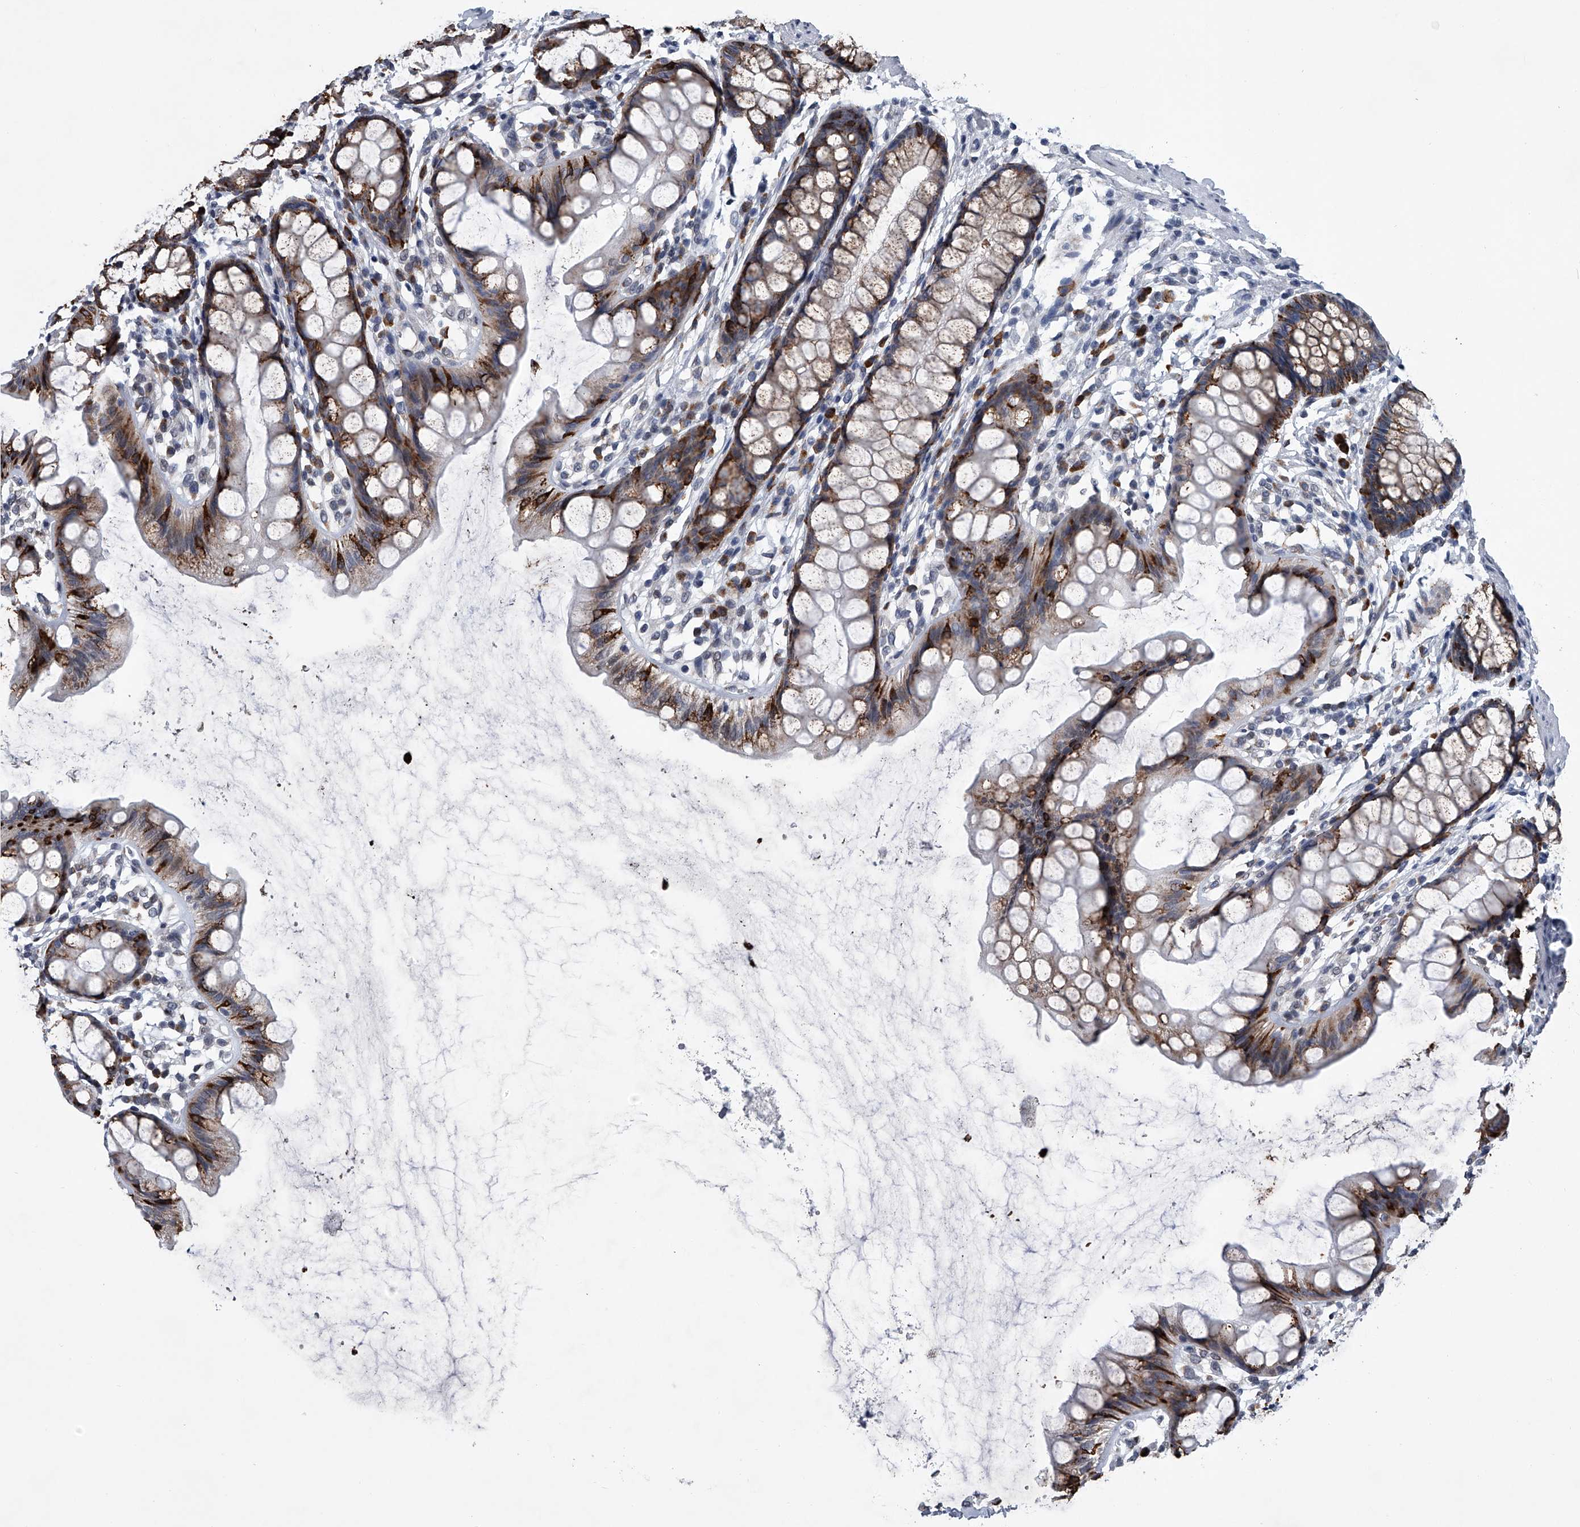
{"staining": {"intensity": "strong", "quantity": "25%-75%", "location": "cytoplasmic/membranous"}, "tissue": "rectum", "cell_type": "Glandular cells", "image_type": "normal", "snomed": [{"axis": "morphology", "description": "Normal tissue, NOS"}, {"axis": "topography", "description": "Rectum"}], "caption": "A high-resolution photomicrograph shows immunohistochemistry (IHC) staining of benign rectum, which displays strong cytoplasmic/membranous positivity in about 25%-75% of glandular cells.", "gene": "PPP2R5D", "patient": {"sex": "female", "age": 65}}